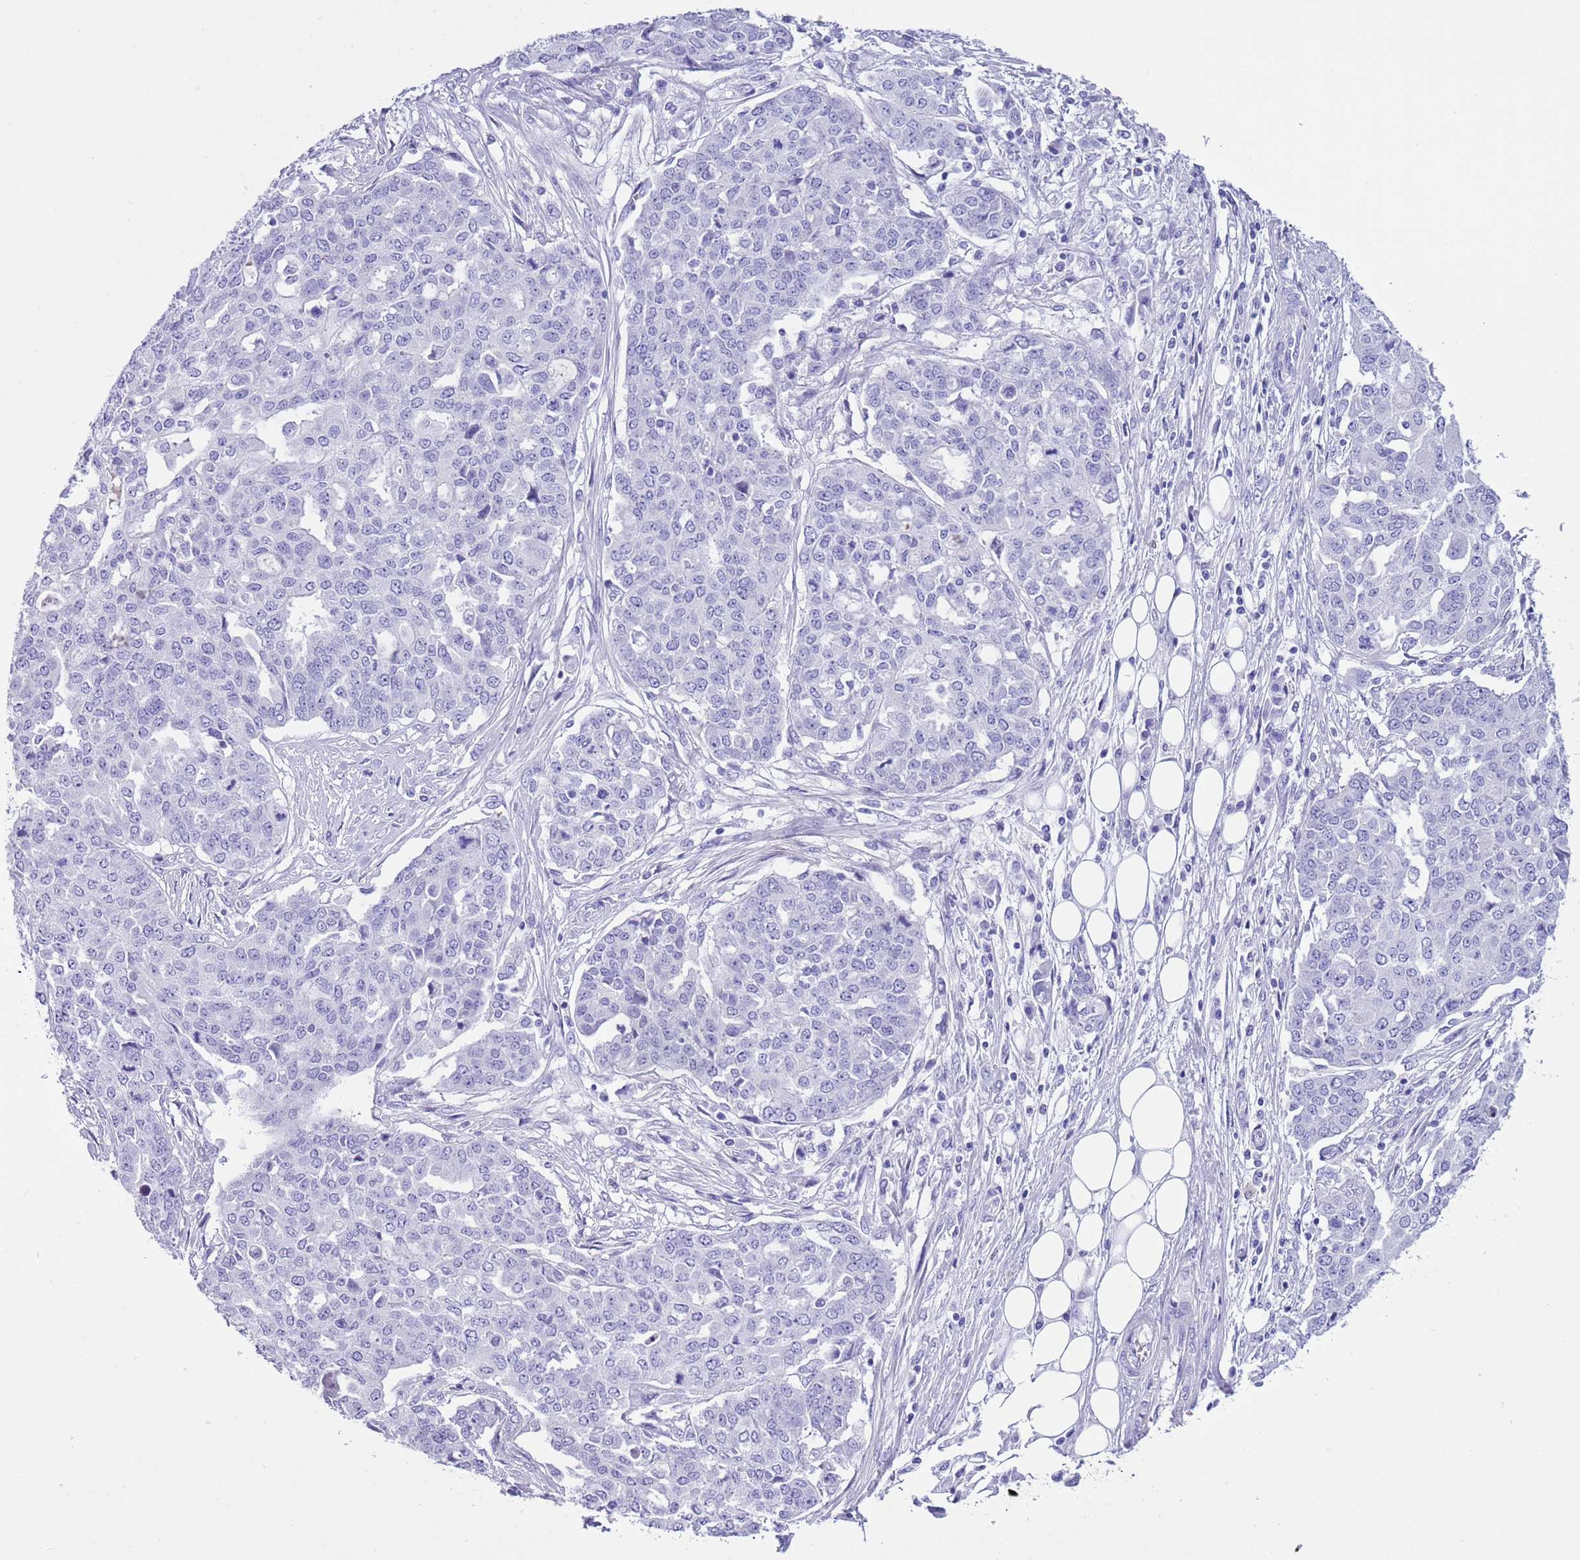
{"staining": {"intensity": "negative", "quantity": "none", "location": "none"}, "tissue": "ovarian cancer", "cell_type": "Tumor cells", "image_type": "cancer", "snomed": [{"axis": "morphology", "description": "Cystadenocarcinoma, serous, NOS"}, {"axis": "topography", "description": "Soft tissue"}, {"axis": "topography", "description": "Ovary"}], "caption": "High power microscopy image of an immunohistochemistry (IHC) photomicrograph of ovarian serous cystadenocarcinoma, revealing no significant expression in tumor cells.", "gene": "TBC1D10B", "patient": {"sex": "female", "age": 57}}